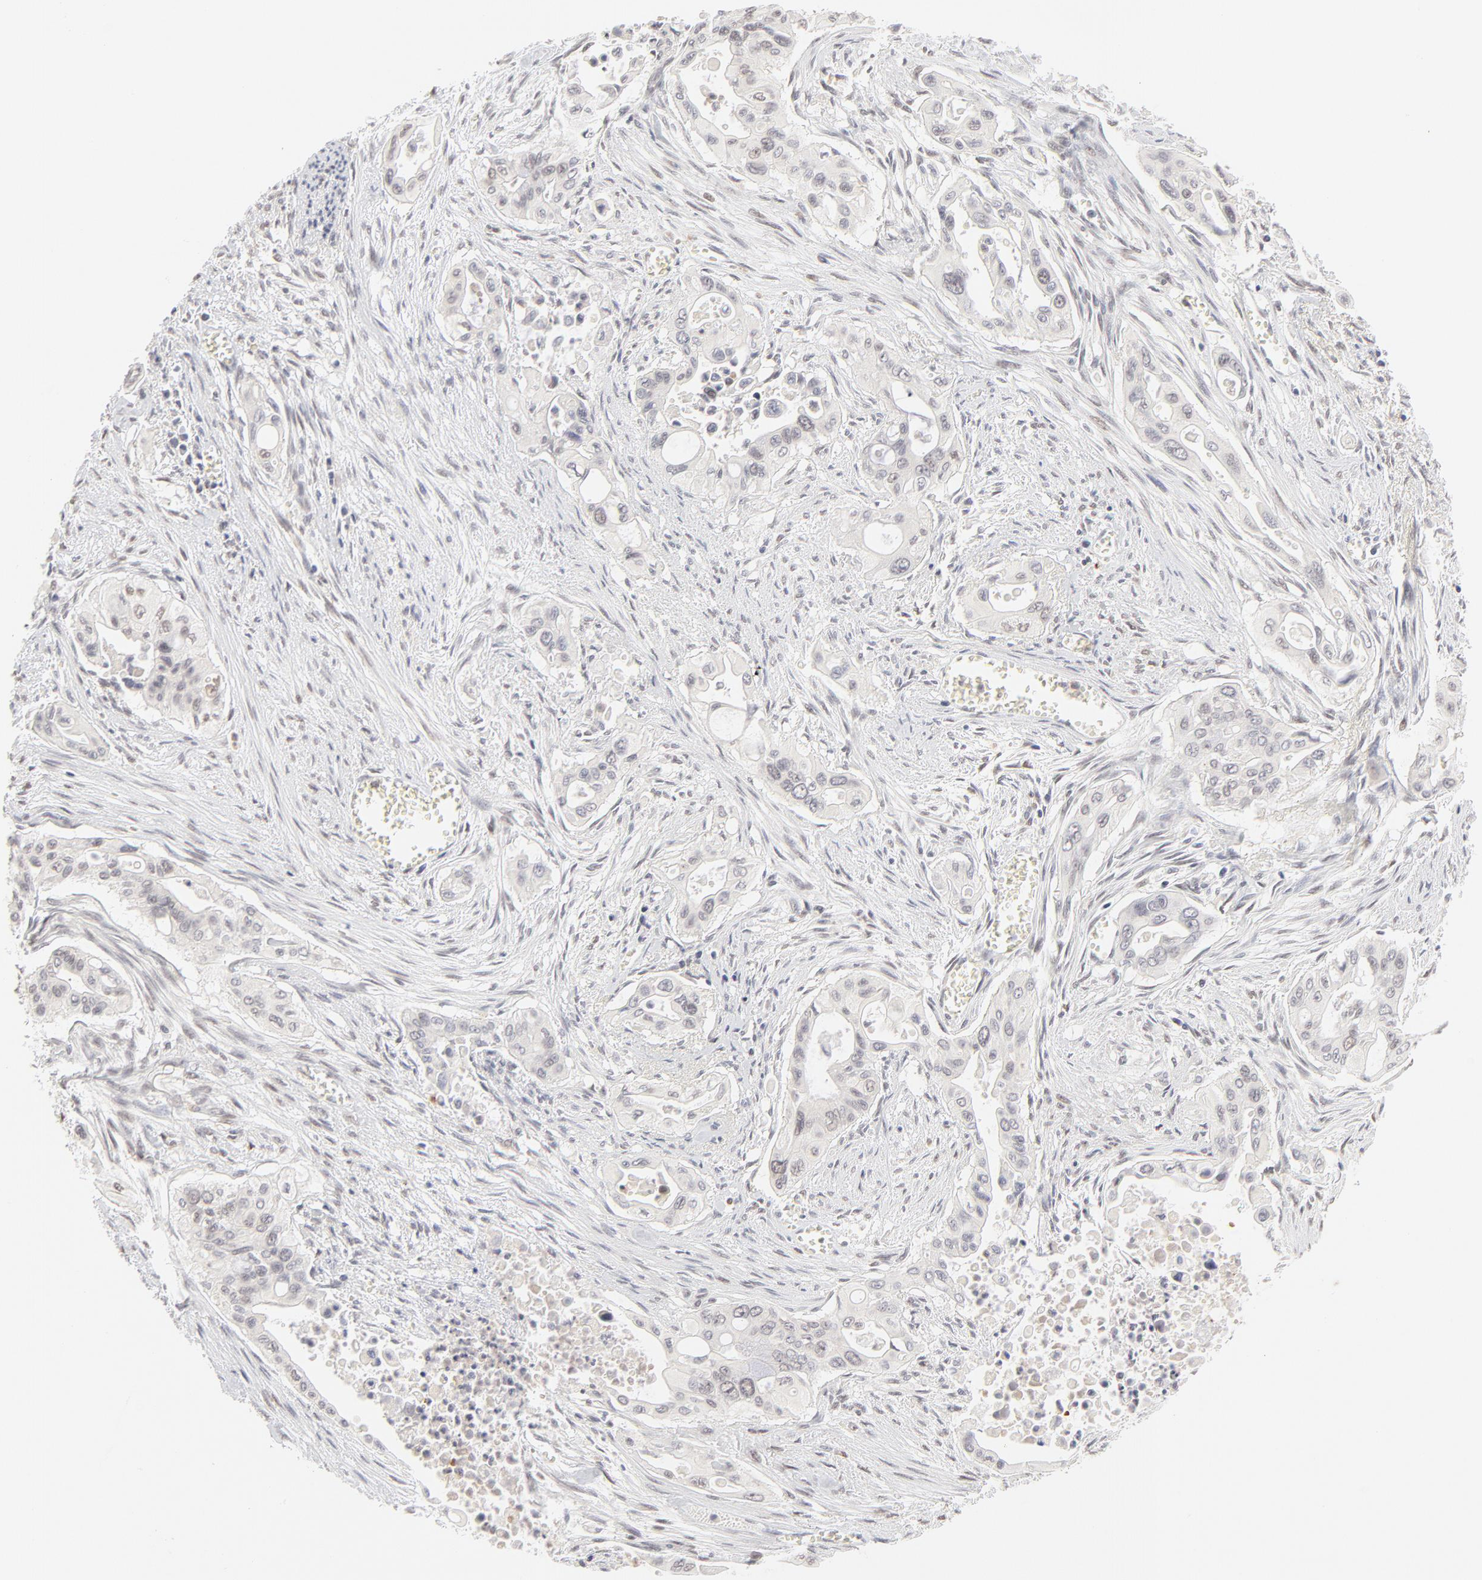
{"staining": {"intensity": "weak", "quantity": "<25%", "location": "nuclear"}, "tissue": "pancreatic cancer", "cell_type": "Tumor cells", "image_type": "cancer", "snomed": [{"axis": "morphology", "description": "Adenocarcinoma, NOS"}, {"axis": "topography", "description": "Pancreas"}], "caption": "Histopathology image shows no protein positivity in tumor cells of pancreatic adenocarcinoma tissue. The staining was performed using DAB to visualize the protein expression in brown, while the nuclei were stained in blue with hematoxylin (Magnification: 20x).", "gene": "PBX3", "patient": {"sex": "male", "age": 77}}